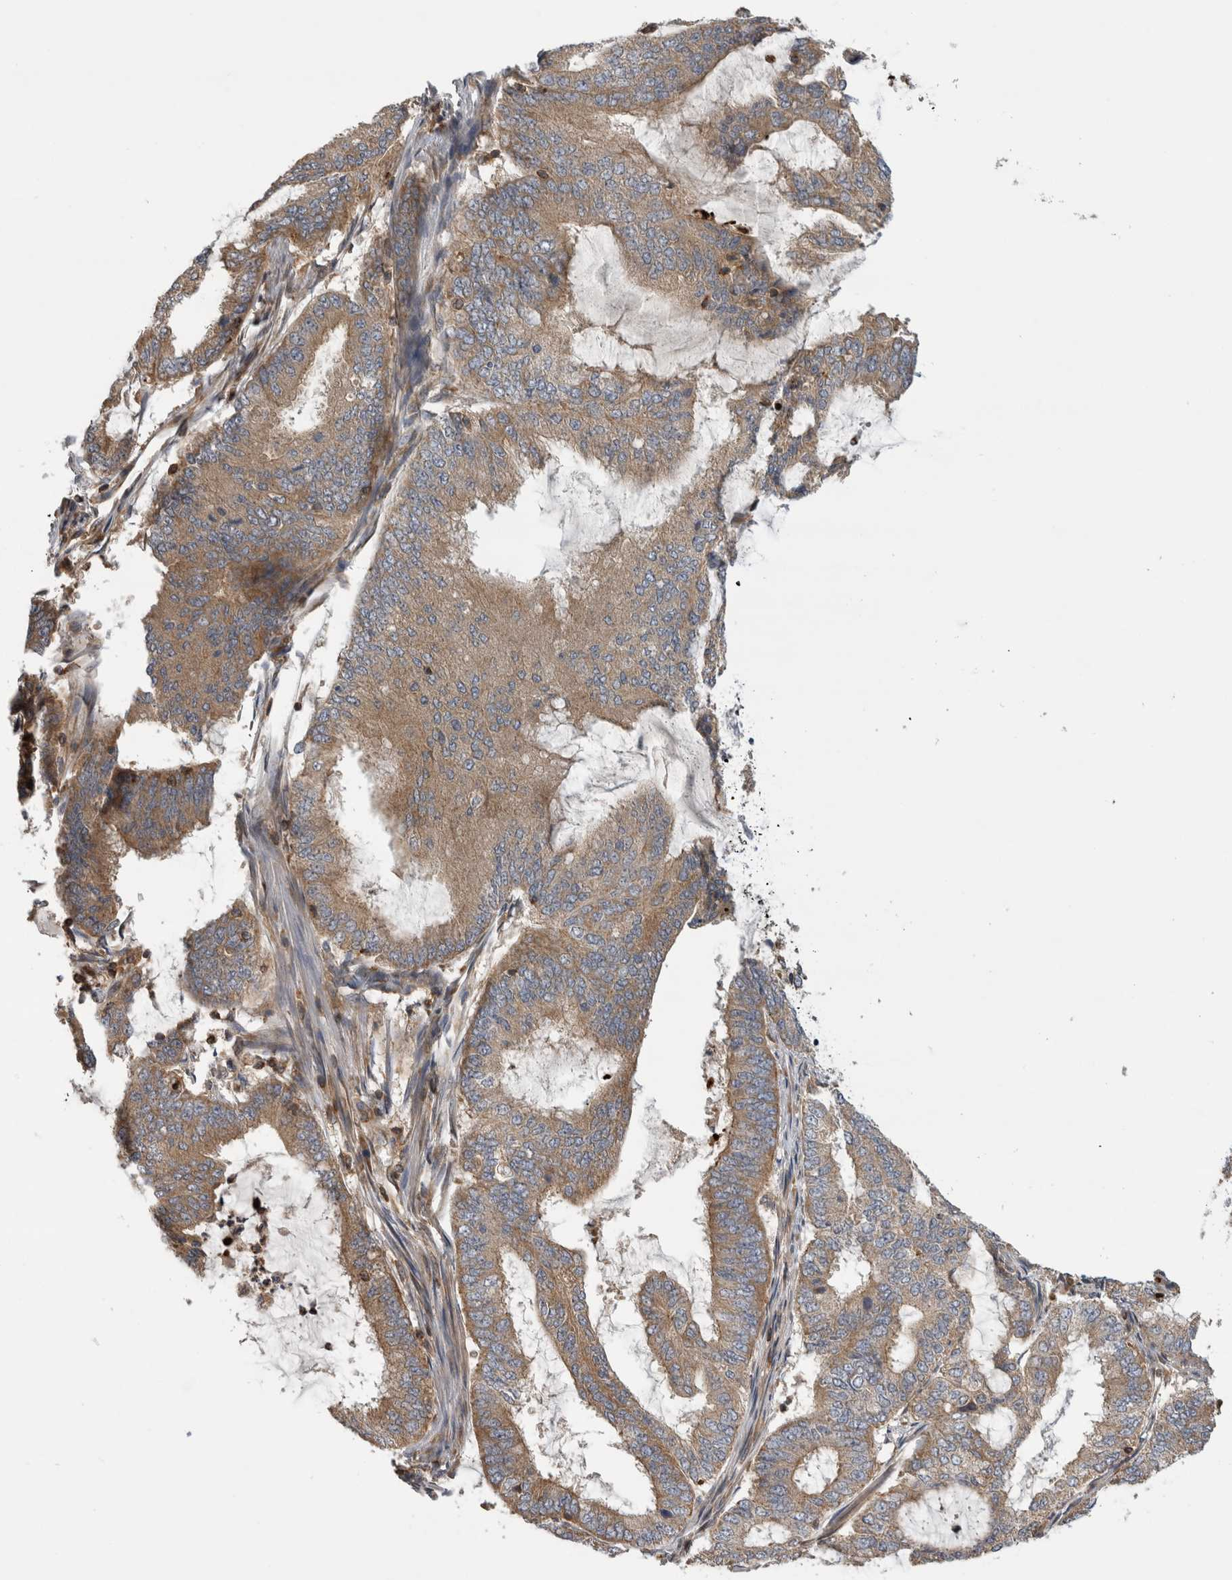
{"staining": {"intensity": "moderate", "quantity": ">75%", "location": "cytoplasmic/membranous"}, "tissue": "endometrial cancer", "cell_type": "Tumor cells", "image_type": "cancer", "snomed": [{"axis": "morphology", "description": "Adenocarcinoma, NOS"}, {"axis": "topography", "description": "Endometrium"}], "caption": "Protein expression analysis of endometrial cancer (adenocarcinoma) exhibits moderate cytoplasmic/membranous staining in approximately >75% of tumor cells.", "gene": "GRIK2", "patient": {"sex": "female", "age": 49}}